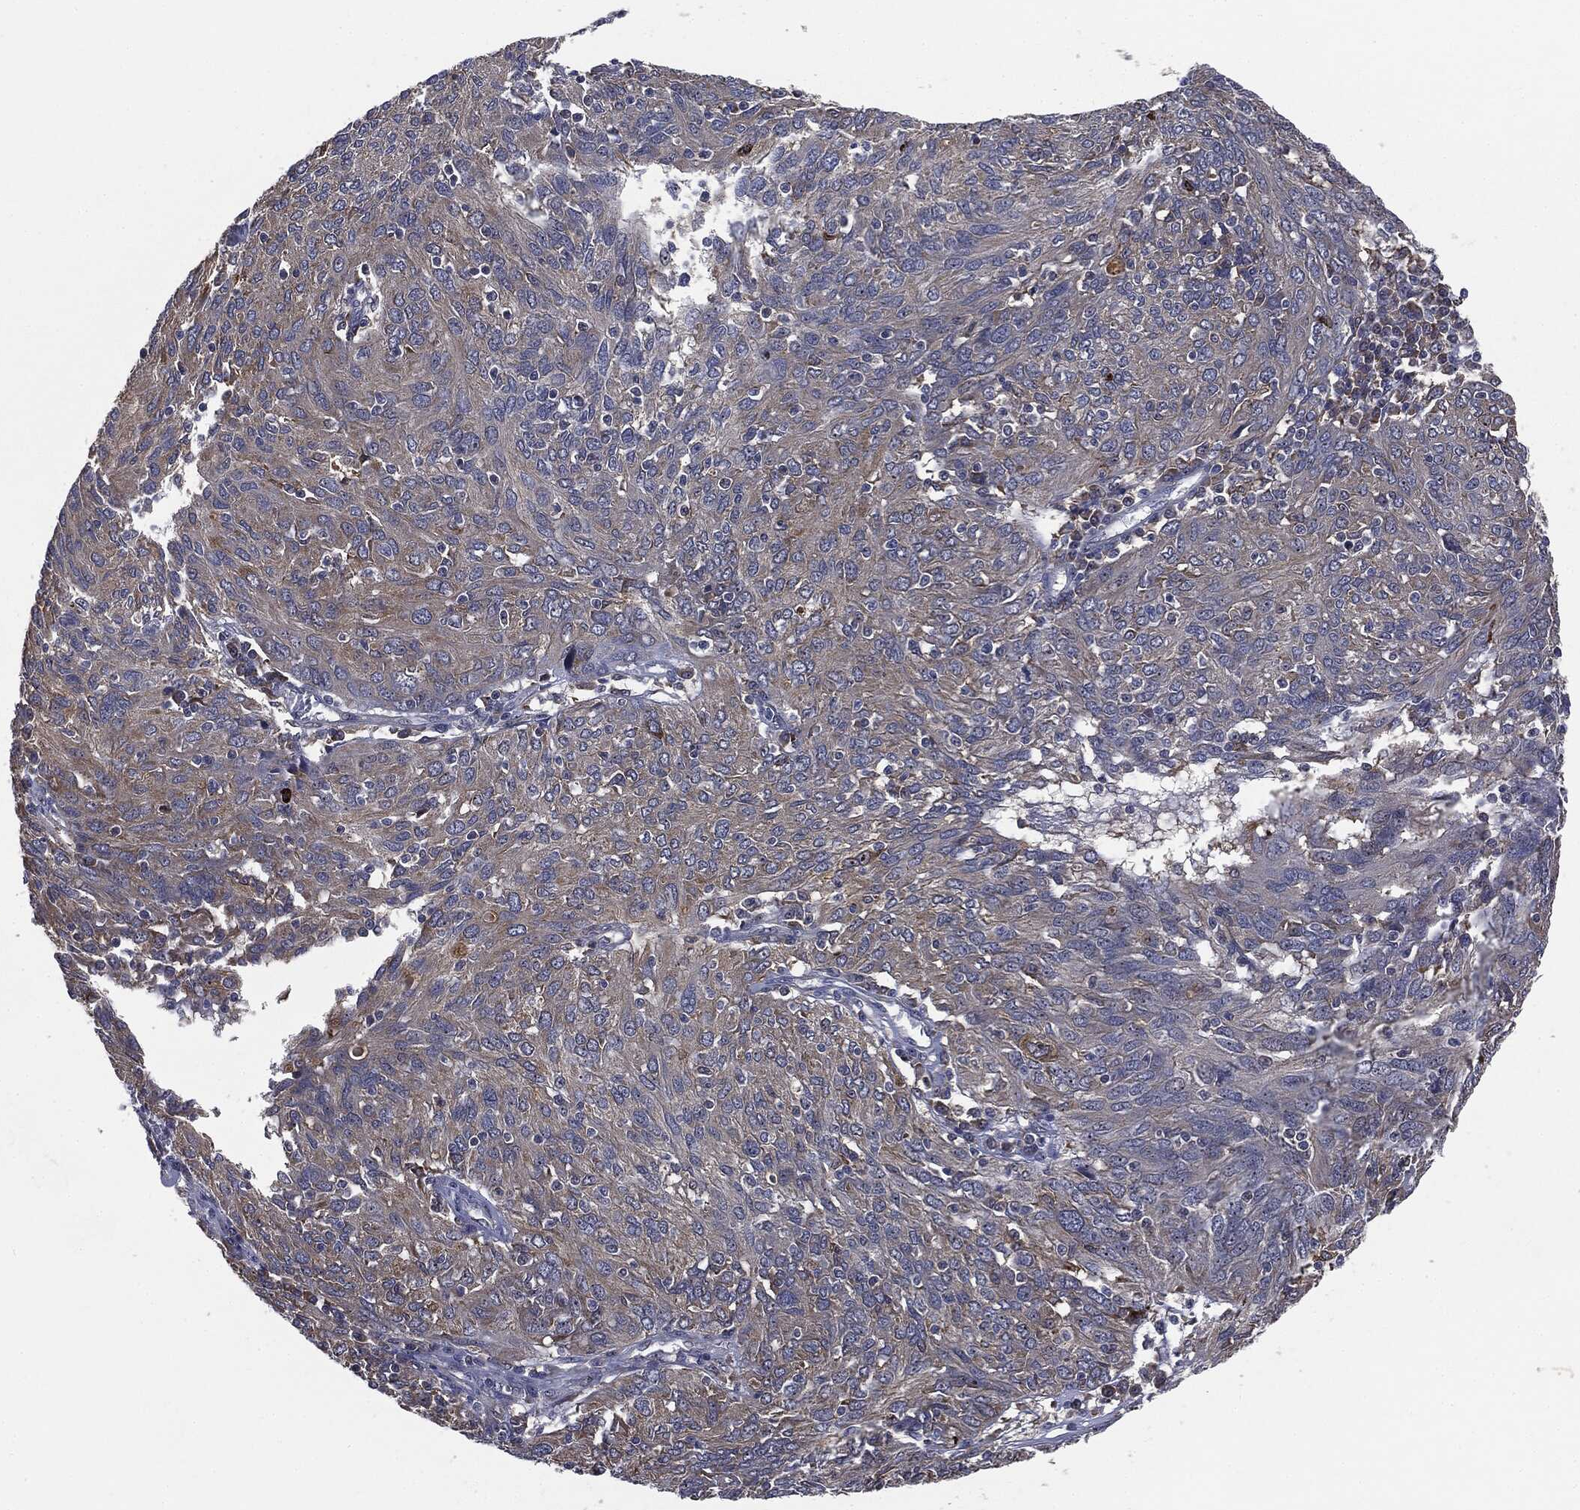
{"staining": {"intensity": "weak", "quantity": "<25%", "location": "cytoplasmic/membranous"}, "tissue": "ovarian cancer", "cell_type": "Tumor cells", "image_type": "cancer", "snomed": [{"axis": "morphology", "description": "Carcinoma, endometroid"}, {"axis": "topography", "description": "Ovary"}], "caption": "High power microscopy photomicrograph of an immunohistochemistry (IHC) photomicrograph of ovarian cancer (endometroid carcinoma), revealing no significant staining in tumor cells. (DAB (3,3'-diaminobenzidine) immunohistochemistry (IHC) with hematoxylin counter stain).", "gene": "TRMT1L", "patient": {"sex": "female", "age": 50}}